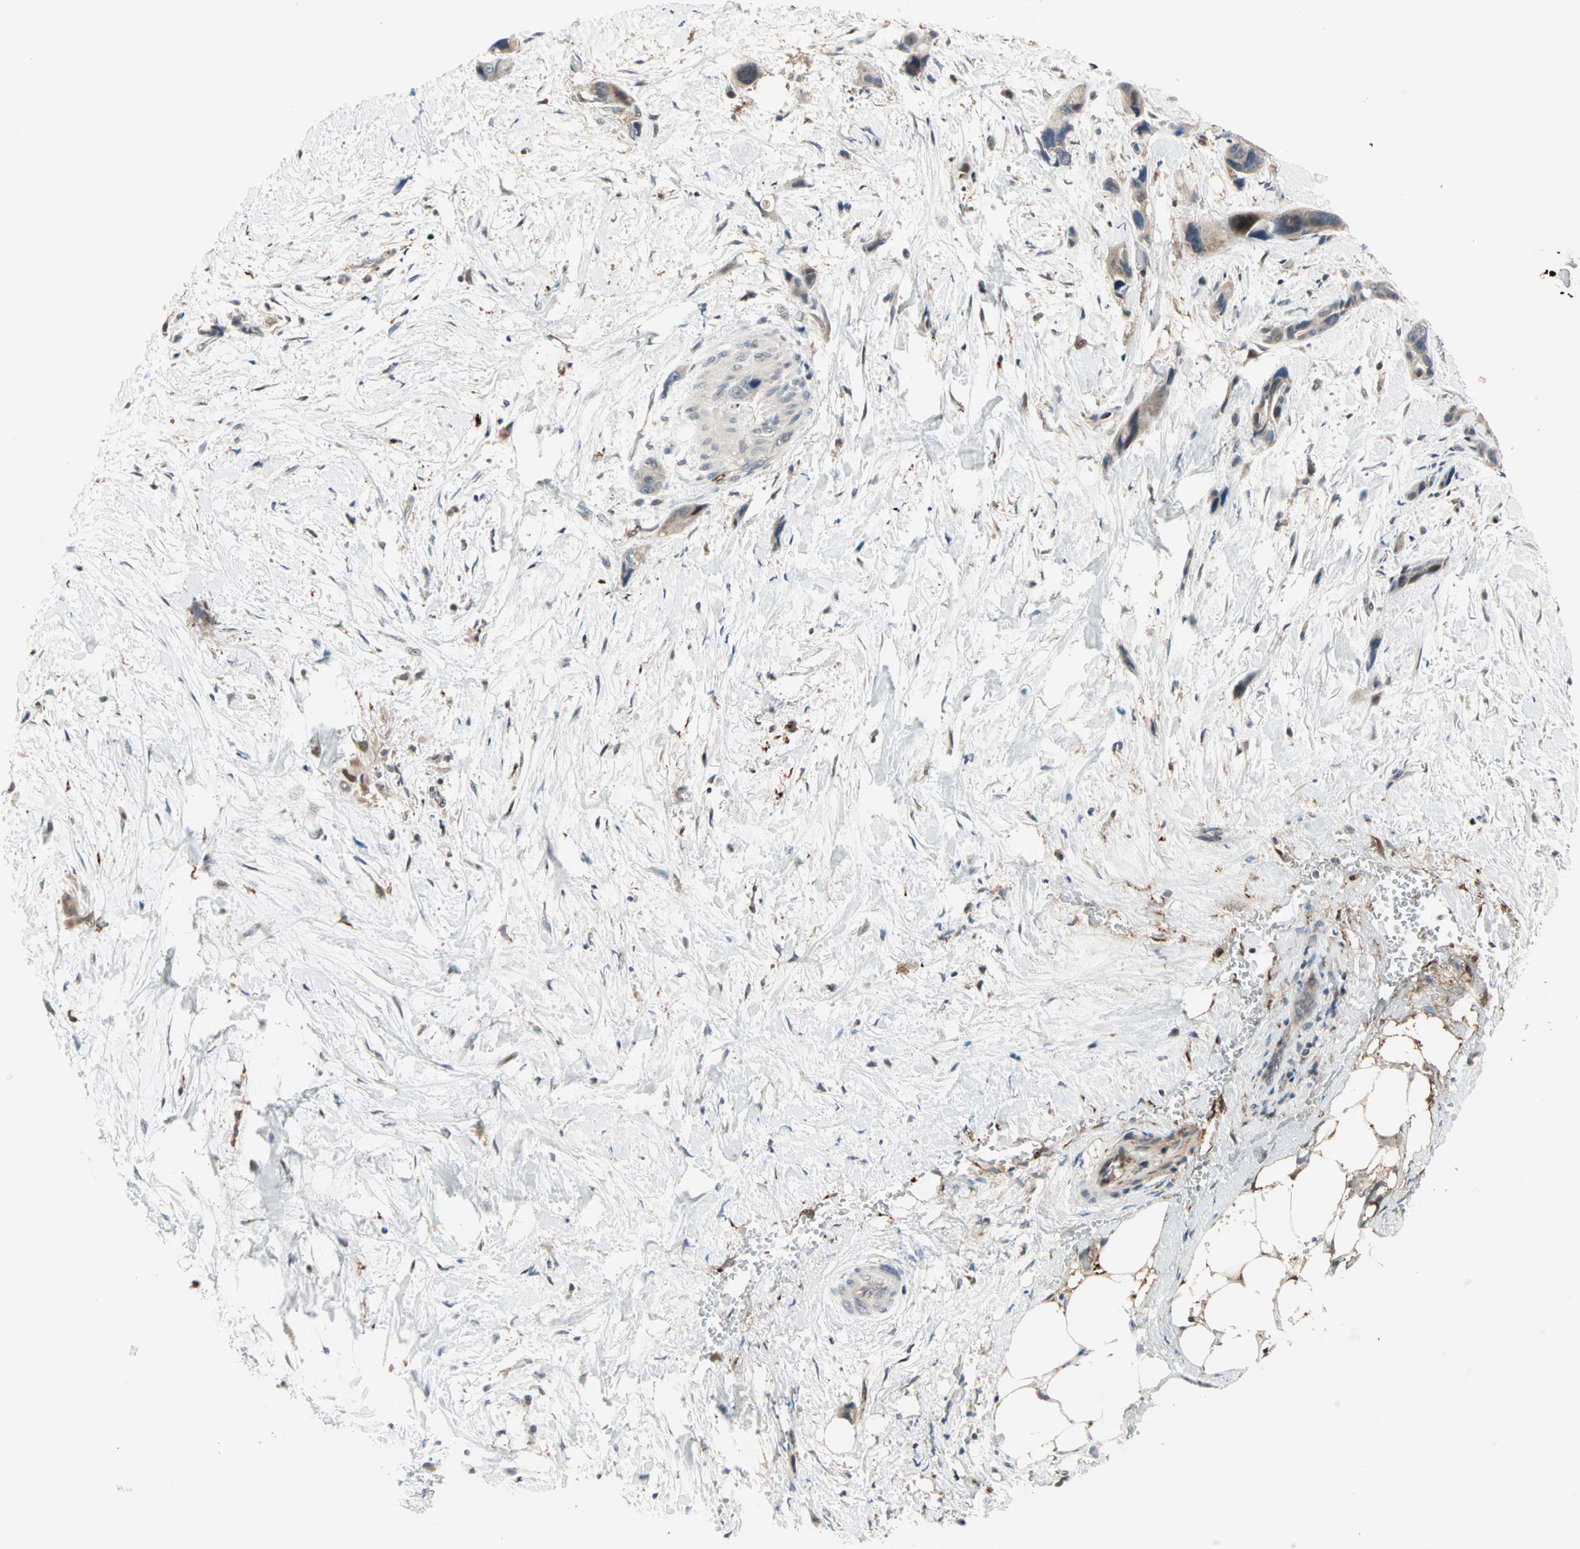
{"staining": {"intensity": "weak", "quantity": "25%-75%", "location": "cytoplasmic/membranous"}, "tissue": "pancreatic cancer", "cell_type": "Tumor cells", "image_type": "cancer", "snomed": [{"axis": "morphology", "description": "Adenocarcinoma, NOS"}, {"axis": "topography", "description": "Pancreas"}], "caption": "Immunohistochemical staining of human pancreatic adenocarcinoma reveals low levels of weak cytoplasmic/membranous protein staining in about 25%-75% of tumor cells. (Stains: DAB (3,3'-diaminobenzidine) in brown, nuclei in blue, Microscopy: brightfield microscopy at high magnification).", "gene": "PROS1", "patient": {"sex": "male", "age": 46}}